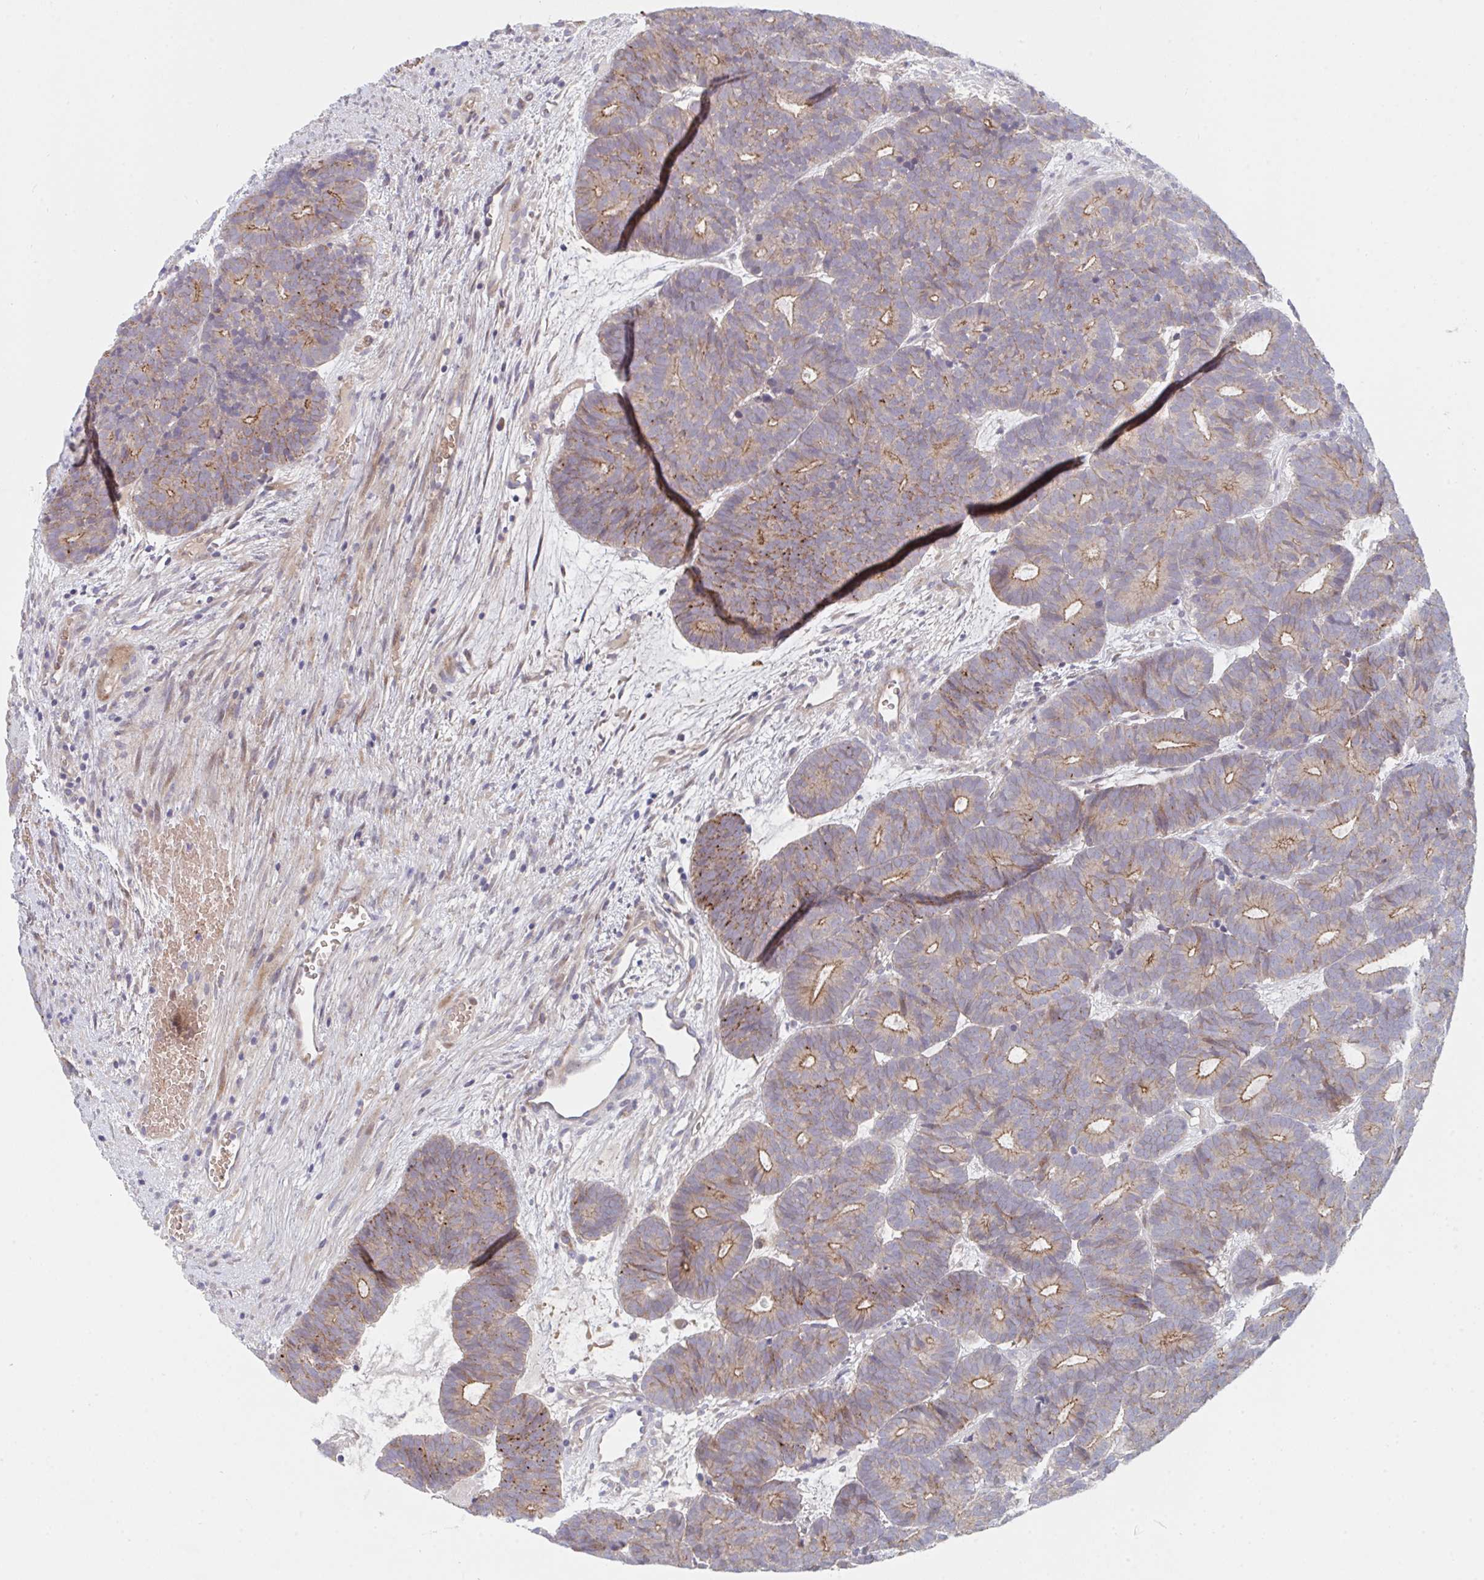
{"staining": {"intensity": "moderate", "quantity": "25%-75%", "location": "cytoplasmic/membranous"}, "tissue": "head and neck cancer", "cell_type": "Tumor cells", "image_type": "cancer", "snomed": [{"axis": "morphology", "description": "Adenocarcinoma, NOS"}, {"axis": "topography", "description": "Head-Neck"}], "caption": "Immunohistochemical staining of human head and neck cancer shows medium levels of moderate cytoplasmic/membranous staining in about 25%-75% of tumor cells. The staining was performed using DAB, with brown indicating positive protein expression. Nuclei are stained blue with hematoxylin.", "gene": "TNFSF4", "patient": {"sex": "female", "age": 81}}